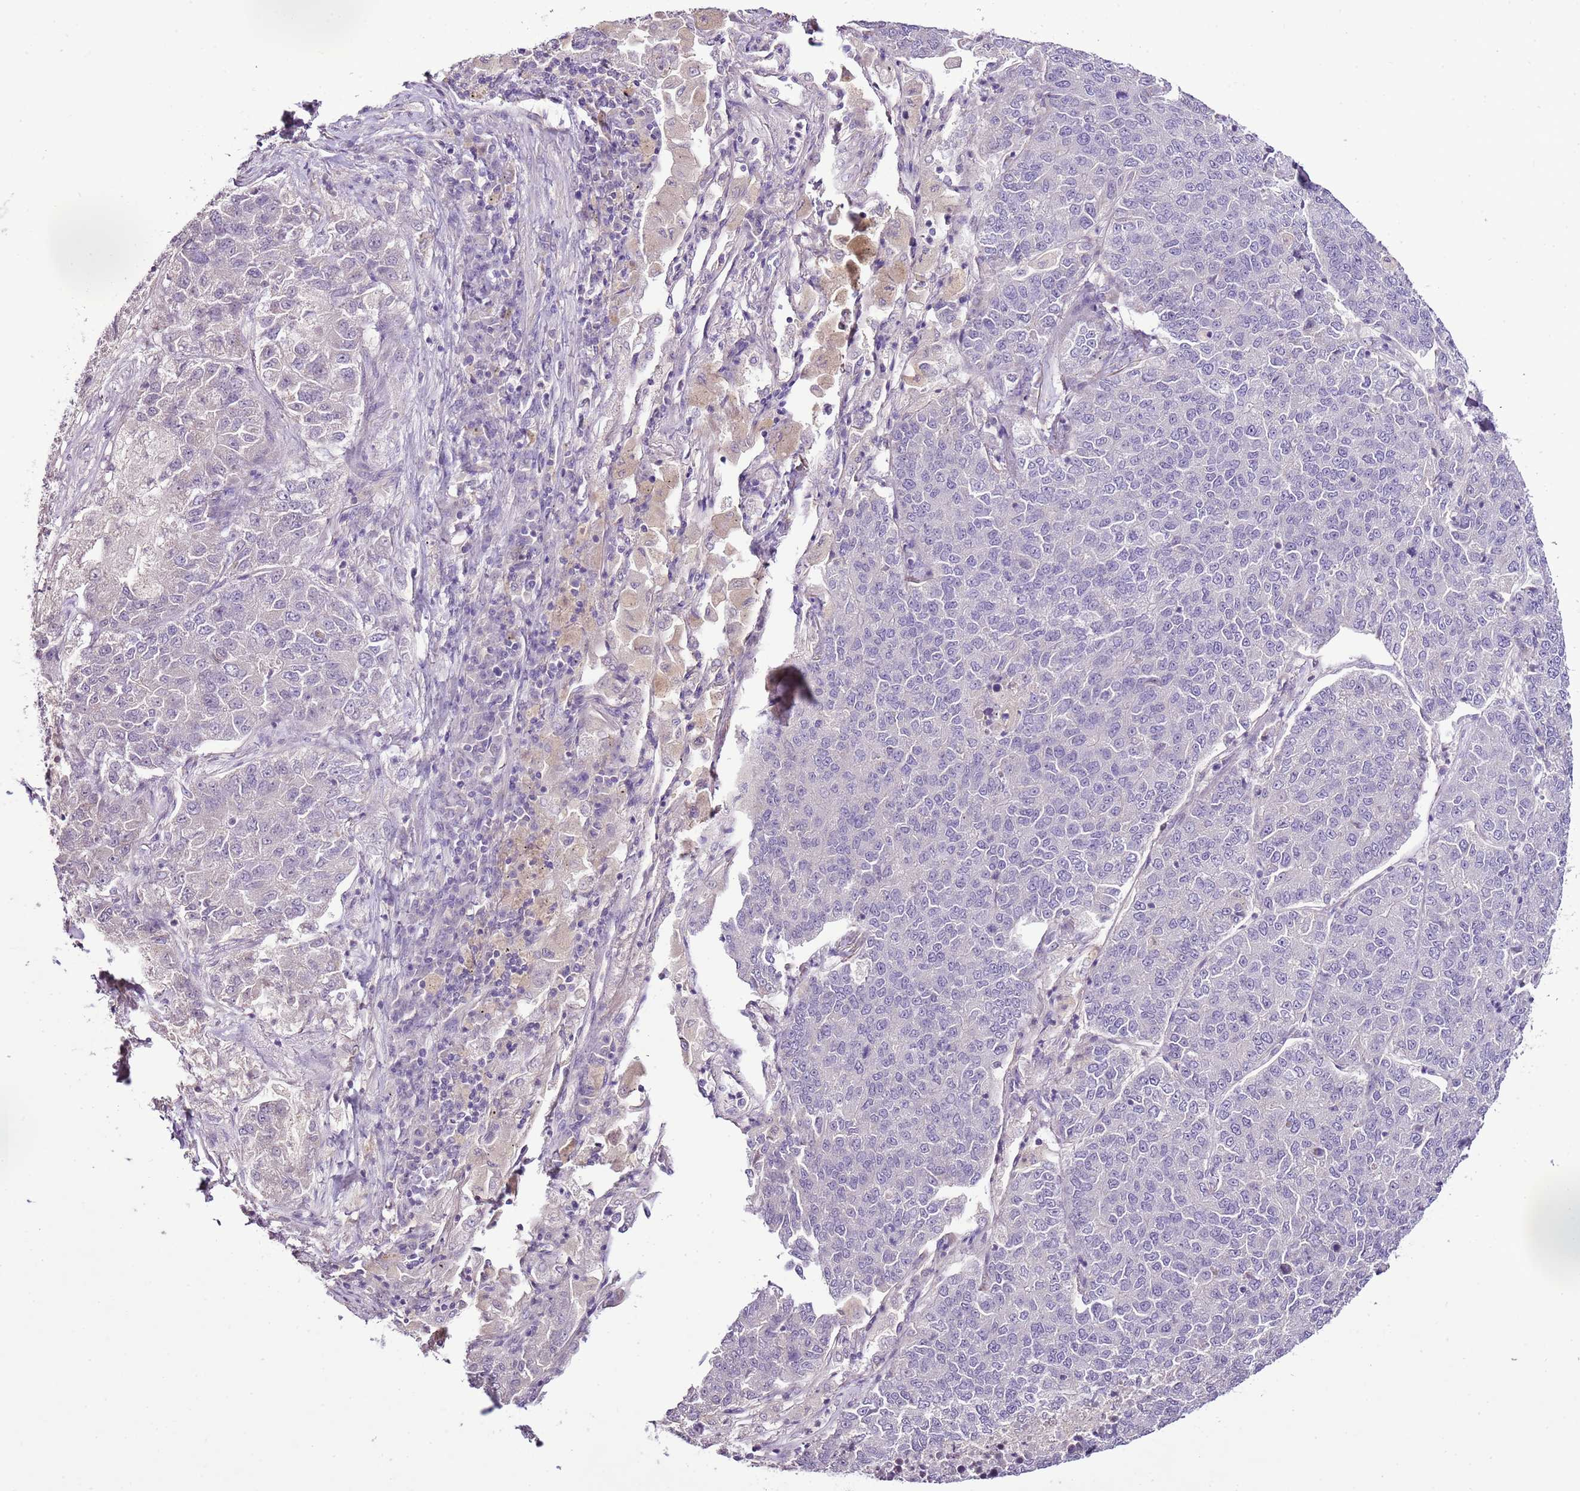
{"staining": {"intensity": "negative", "quantity": "none", "location": "none"}, "tissue": "lung cancer", "cell_type": "Tumor cells", "image_type": "cancer", "snomed": [{"axis": "morphology", "description": "Adenocarcinoma, NOS"}, {"axis": "topography", "description": "Lung"}], "caption": "A high-resolution photomicrograph shows IHC staining of lung adenocarcinoma, which shows no significant staining in tumor cells.", "gene": "CMKLR1", "patient": {"sex": "male", "age": 49}}